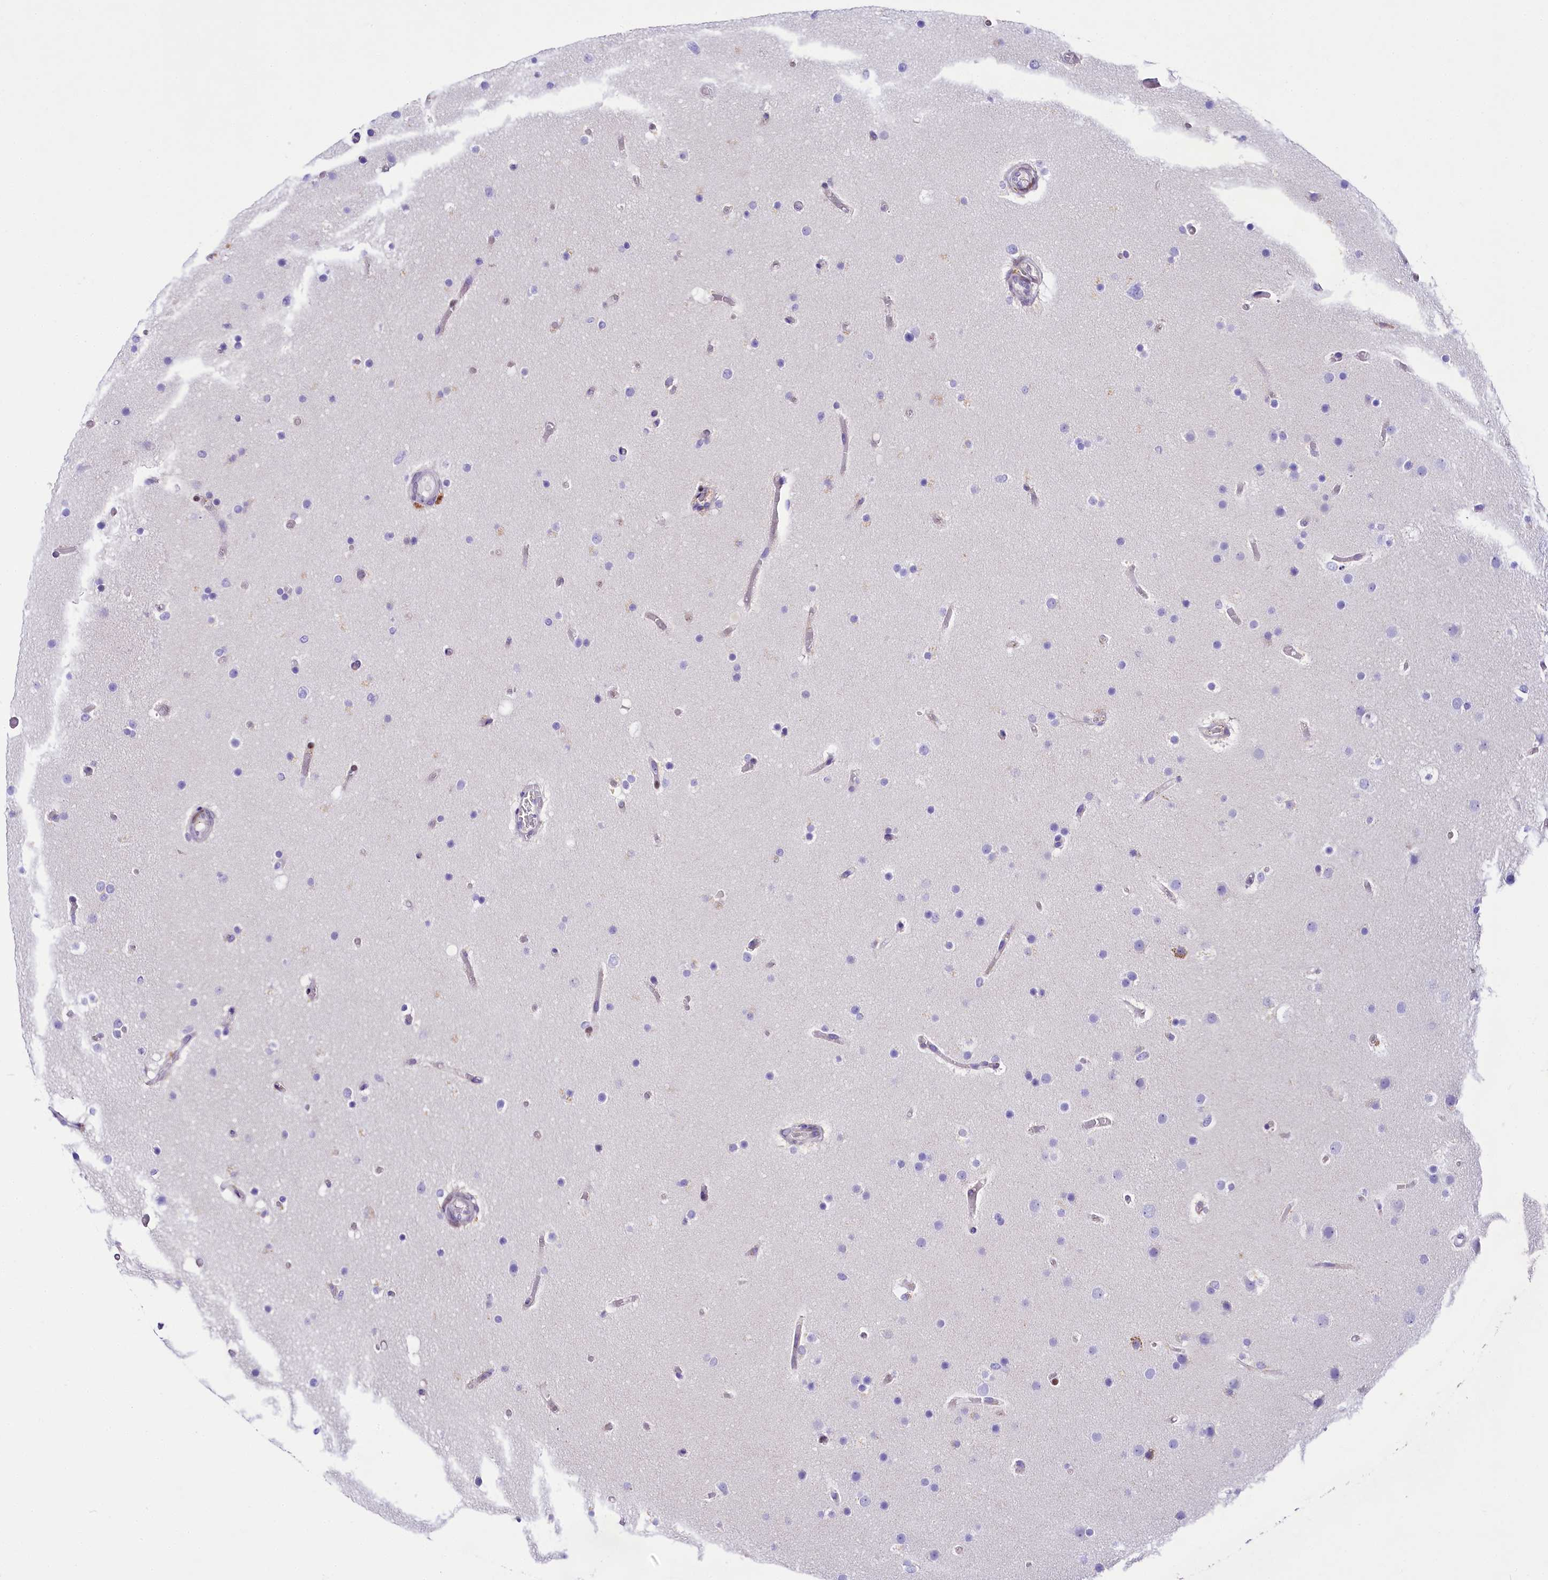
{"staining": {"intensity": "negative", "quantity": "none", "location": "none"}, "tissue": "glioma", "cell_type": "Tumor cells", "image_type": "cancer", "snomed": [{"axis": "morphology", "description": "Glioma, malignant, High grade"}, {"axis": "topography", "description": "Cerebral cortex"}], "caption": "Photomicrograph shows no protein staining in tumor cells of glioma tissue.", "gene": "PPIP5K2", "patient": {"sex": "female", "age": 36}}